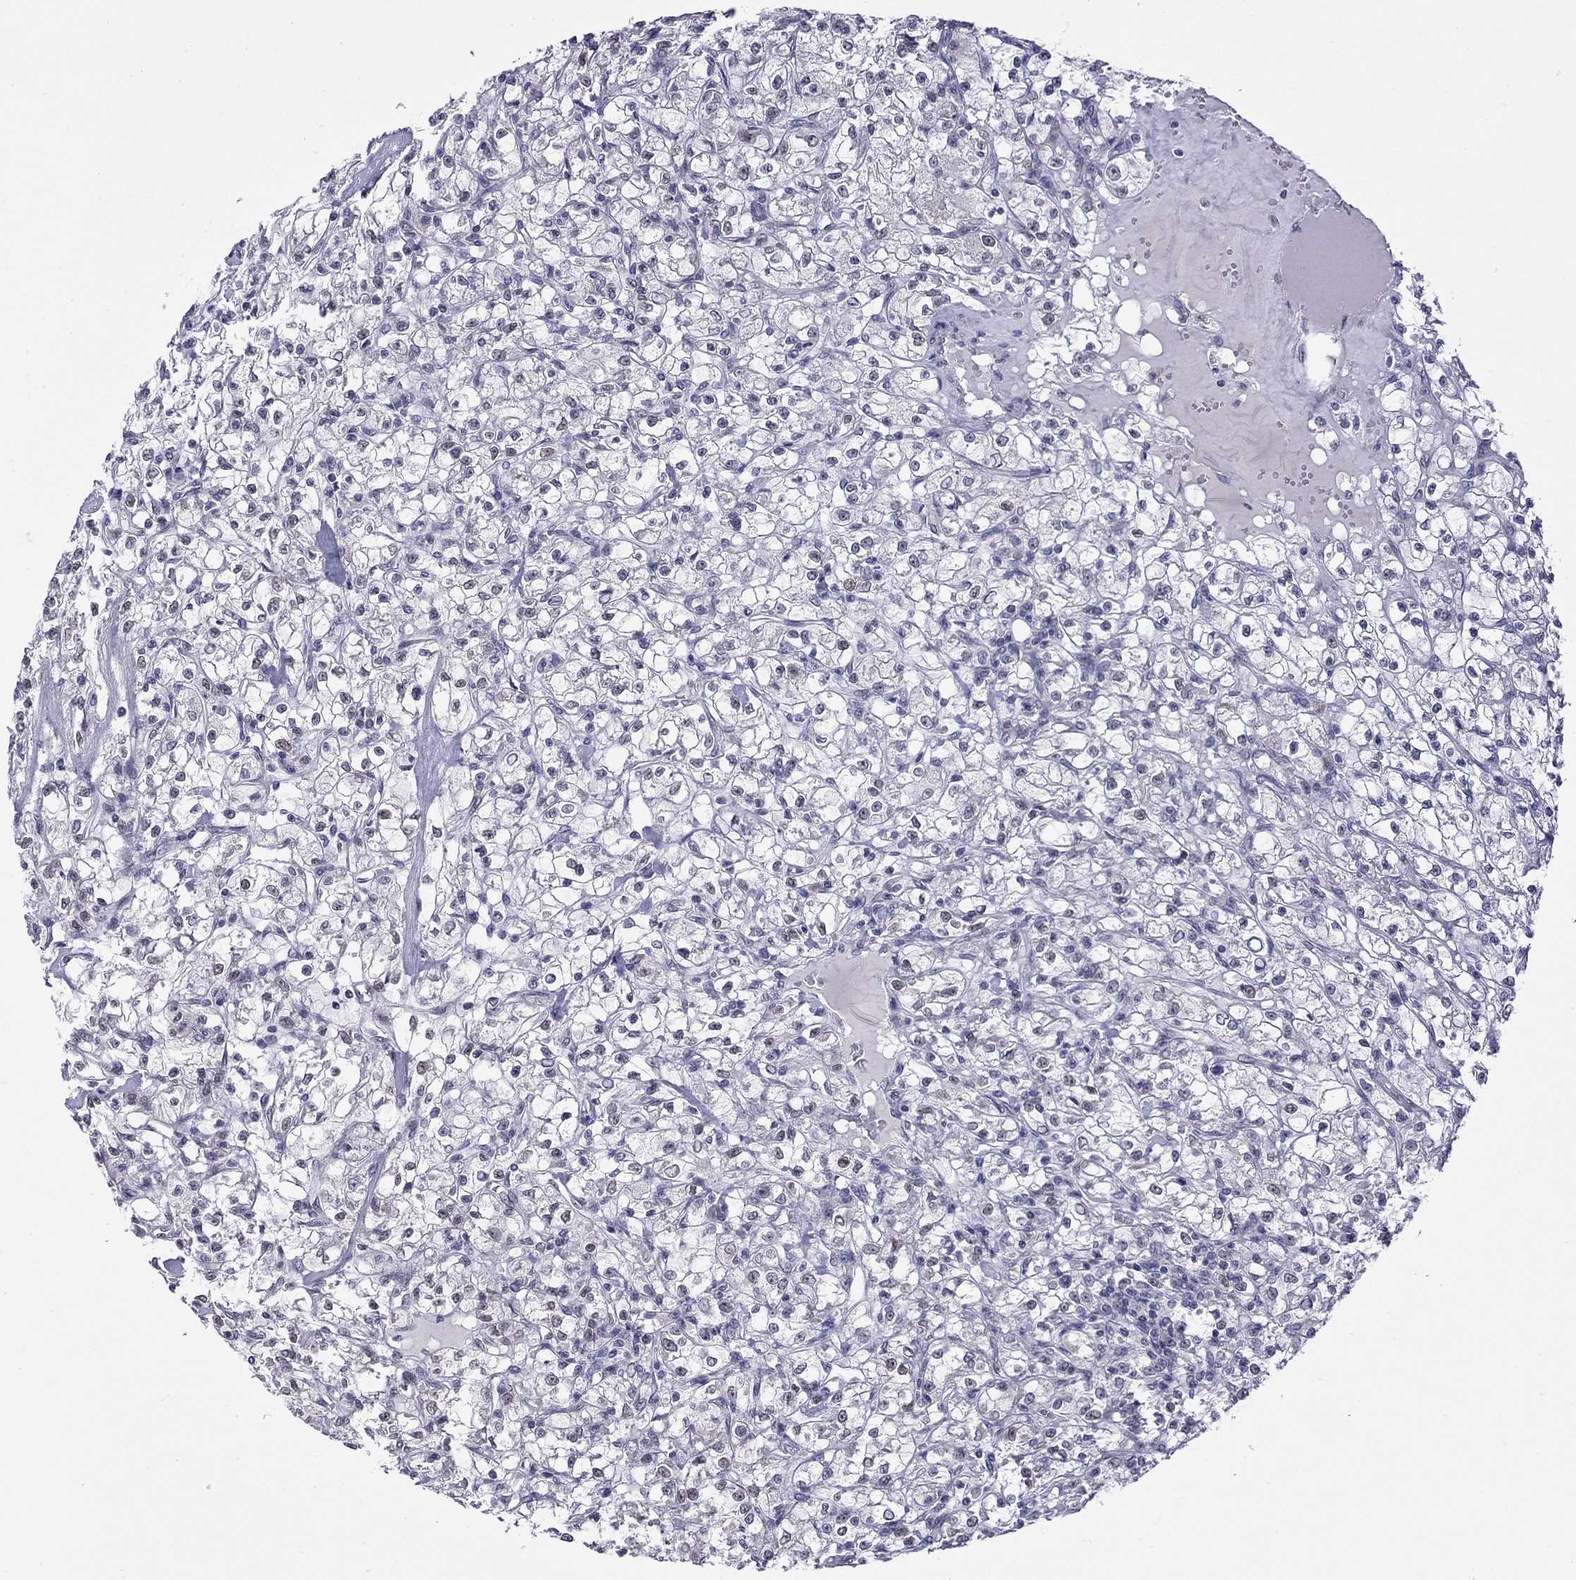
{"staining": {"intensity": "negative", "quantity": "none", "location": "none"}, "tissue": "renal cancer", "cell_type": "Tumor cells", "image_type": "cancer", "snomed": [{"axis": "morphology", "description": "Adenocarcinoma, NOS"}, {"axis": "topography", "description": "Kidney"}], "caption": "A high-resolution micrograph shows immunohistochemistry staining of adenocarcinoma (renal), which exhibits no significant positivity in tumor cells.", "gene": "HES5", "patient": {"sex": "female", "age": 59}}